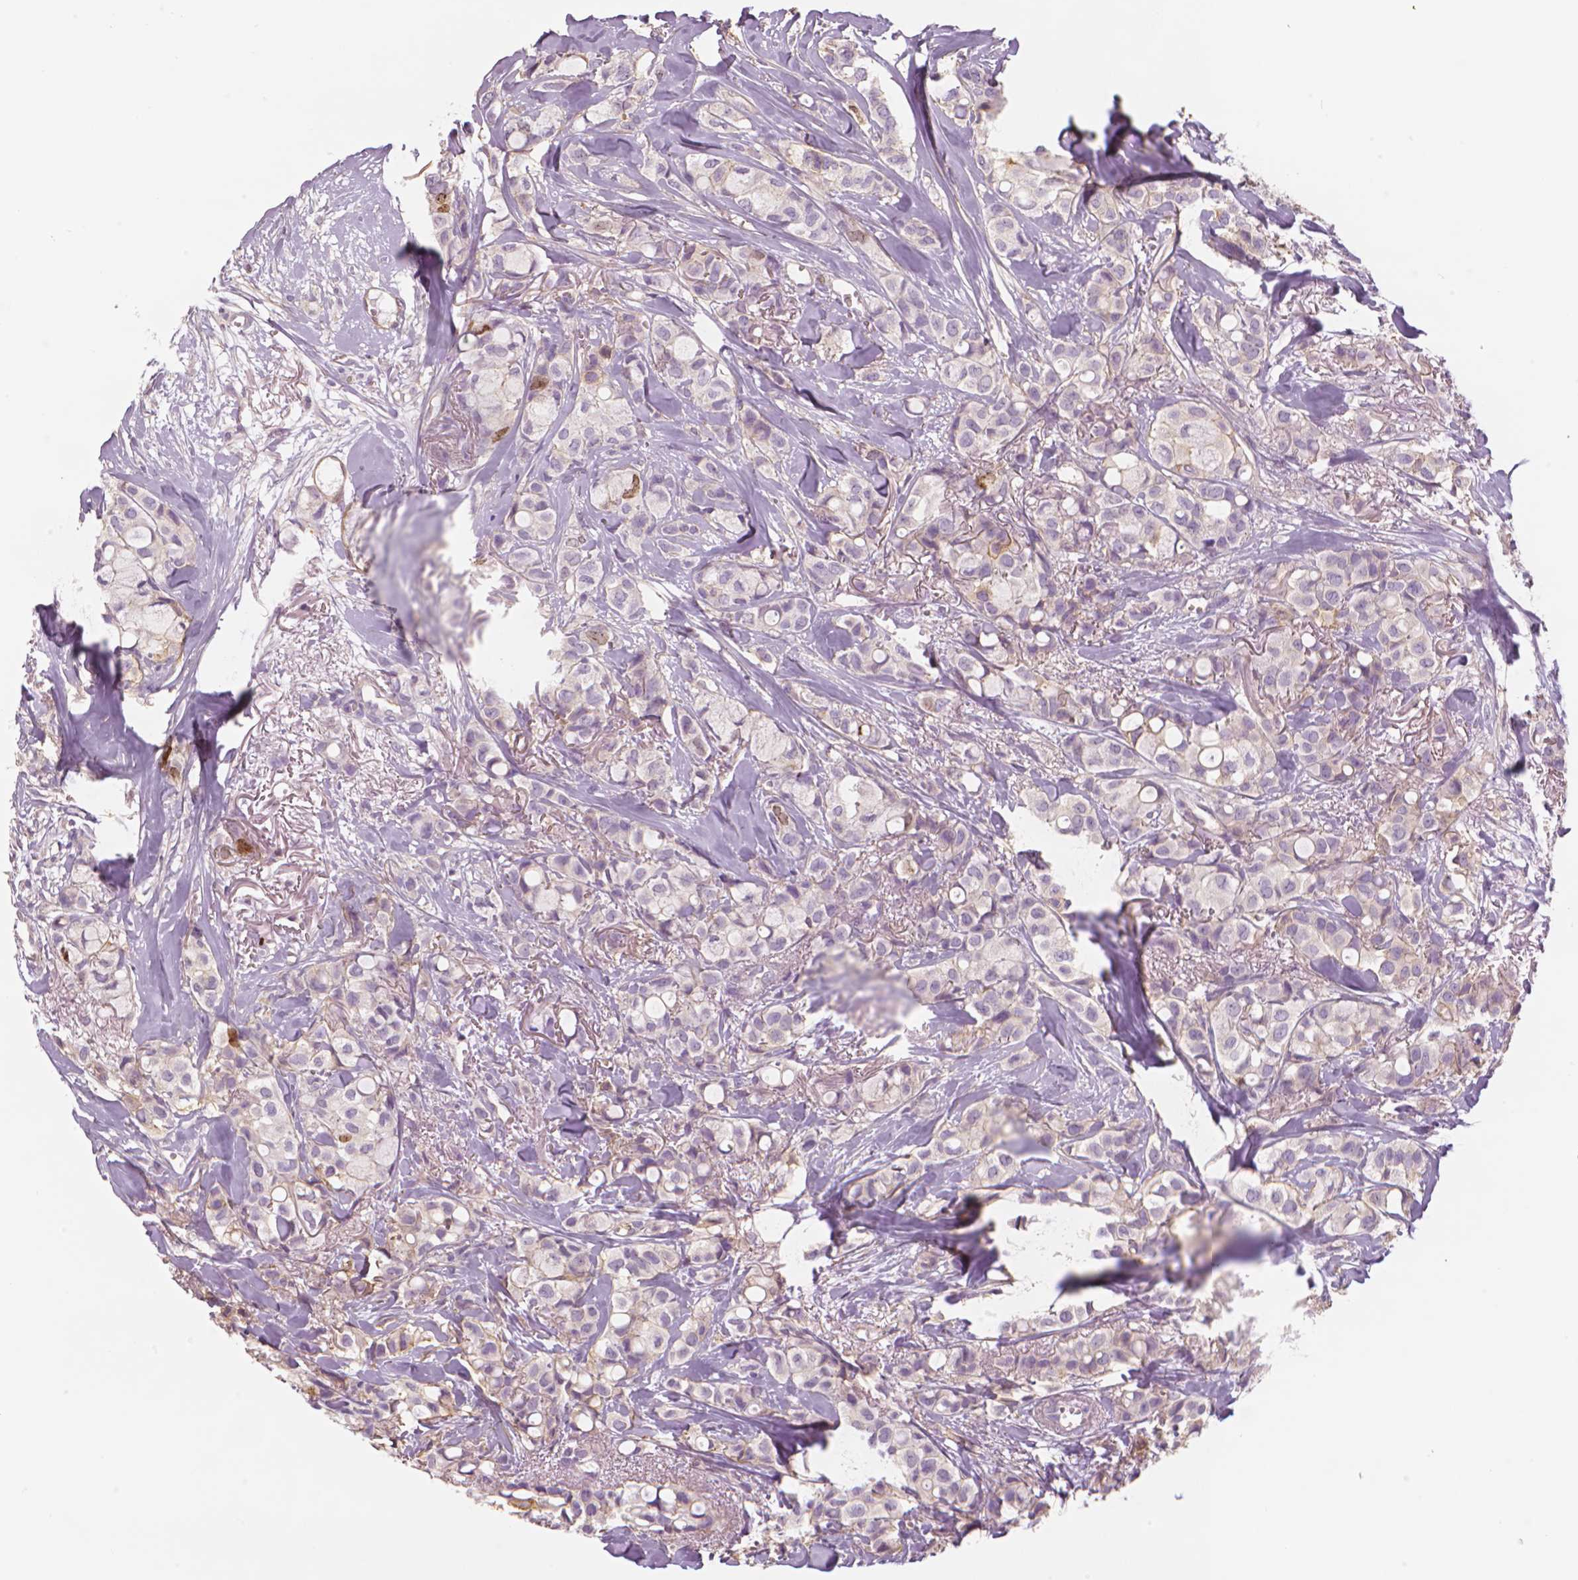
{"staining": {"intensity": "negative", "quantity": "none", "location": "none"}, "tissue": "breast cancer", "cell_type": "Tumor cells", "image_type": "cancer", "snomed": [{"axis": "morphology", "description": "Duct carcinoma"}, {"axis": "topography", "description": "Breast"}], "caption": "Human breast cancer (invasive ductal carcinoma) stained for a protein using immunohistochemistry (IHC) reveals no staining in tumor cells.", "gene": "MKI67", "patient": {"sex": "female", "age": 85}}